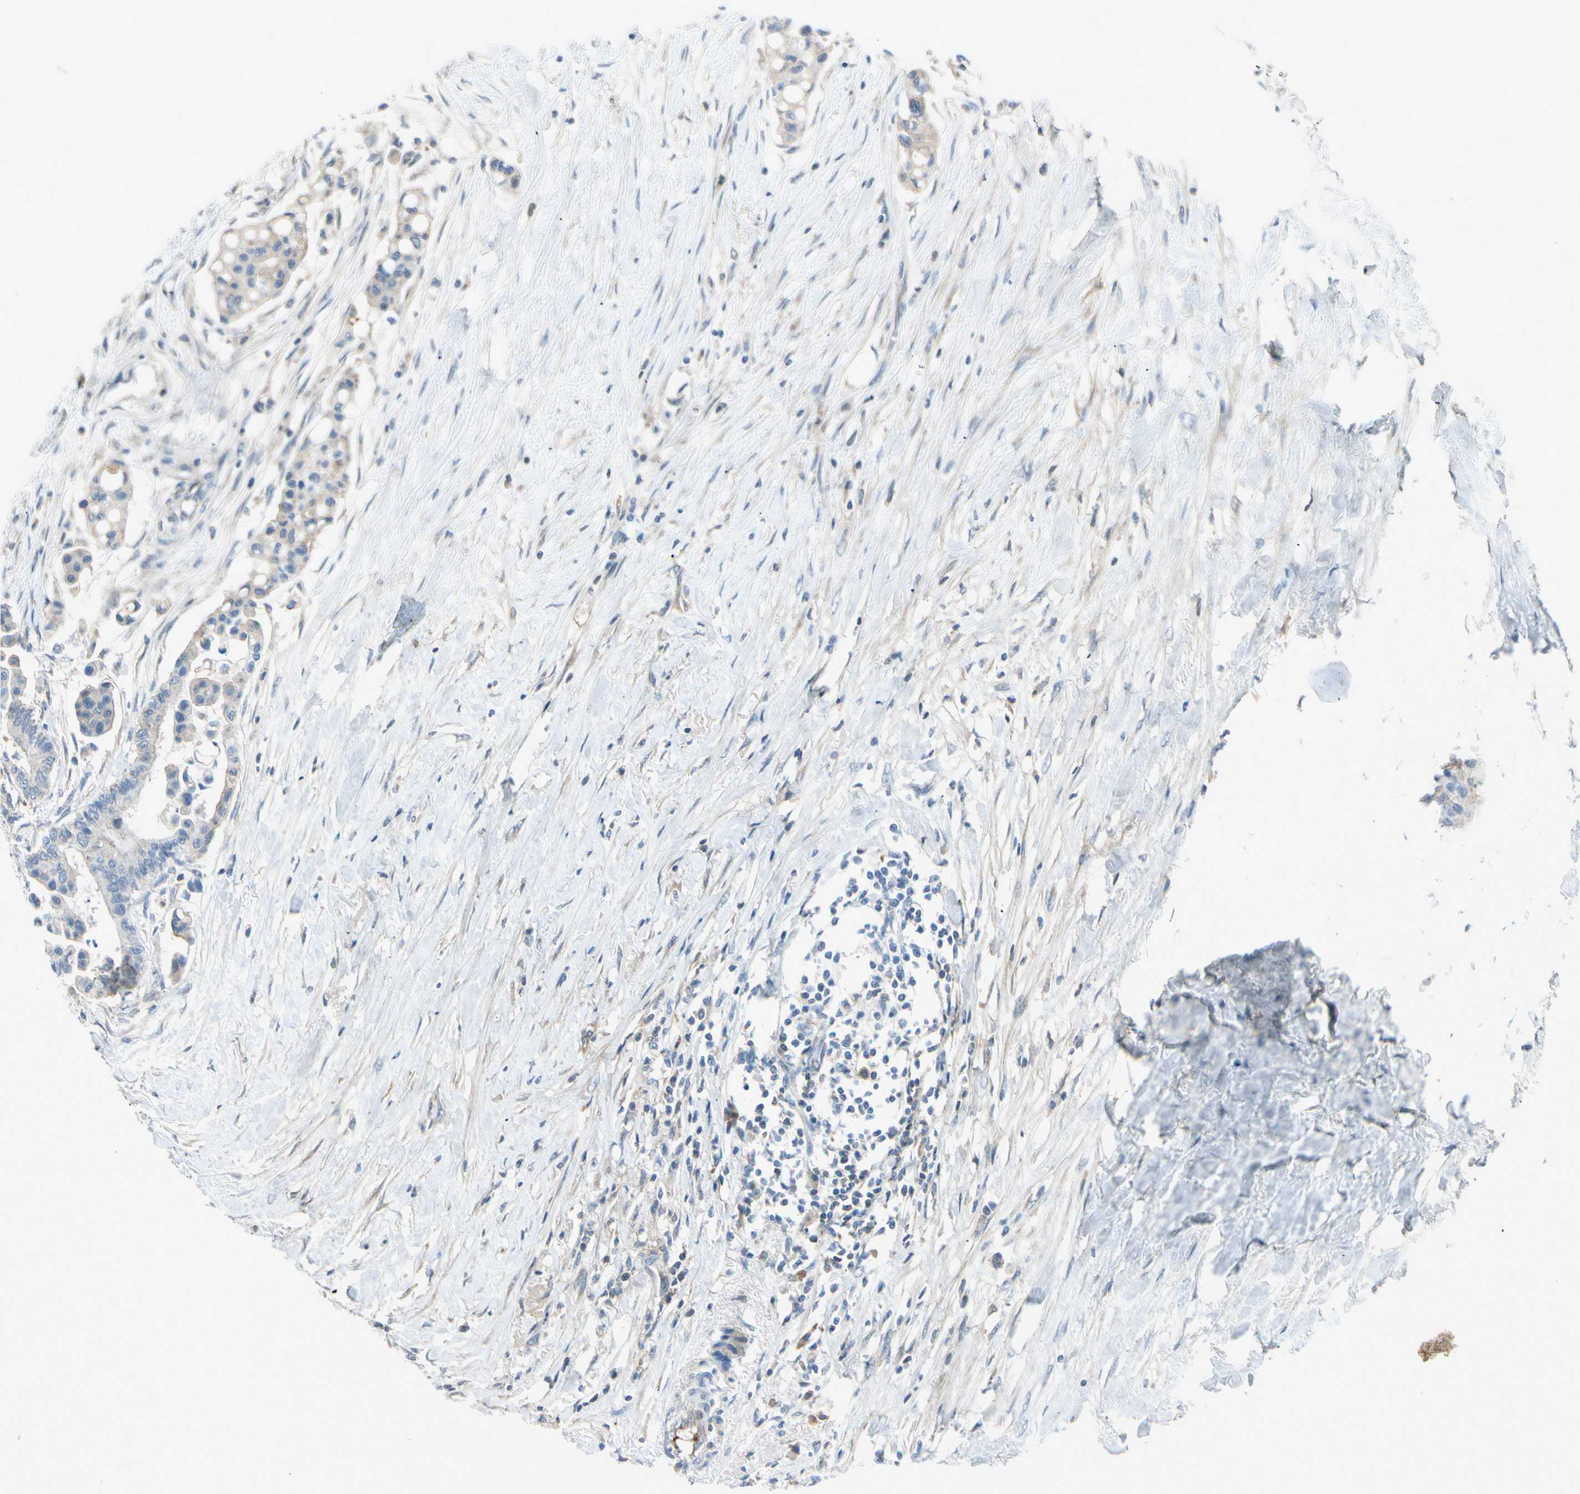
{"staining": {"intensity": "weak", "quantity": "<25%", "location": "cytoplasmic/membranous"}, "tissue": "colorectal cancer", "cell_type": "Tumor cells", "image_type": "cancer", "snomed": [{"axis": "morphology", "description": "Normal tissue, NOS"}, {"axis": "morphology", "description": "Adenocarcinoma, NOS"}, {"axis": "topography", "description": "Colon"}], "caption": "Immunohistochemistry (IHC) histopathology image of human colorectal adenocarcinoma stained for a protein (brown), which reveals no staining in tumor cells.", "gene": "SERPIND1", "patient": {"sex": "male", "age": 82}}